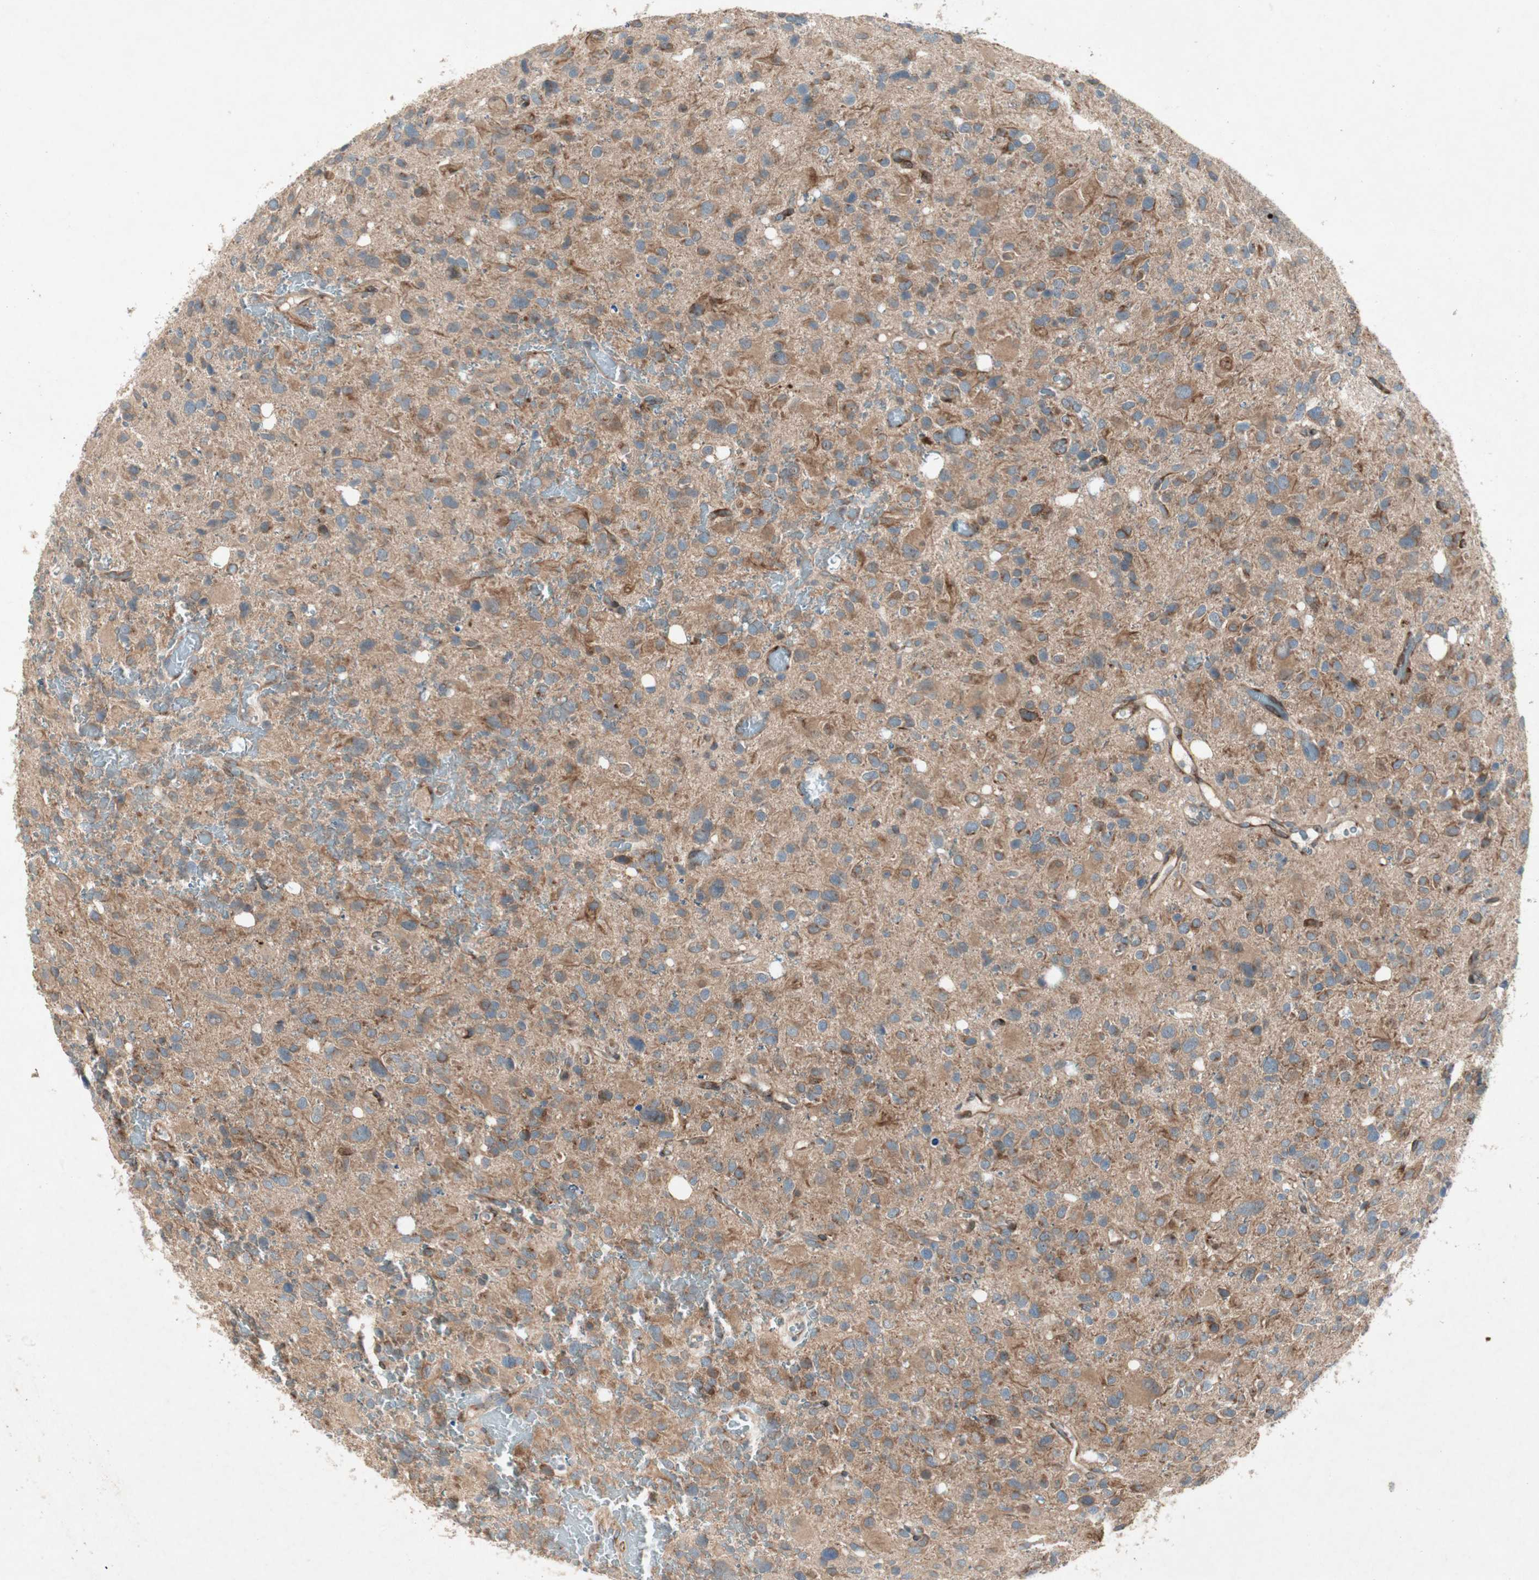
{"staining": {"intensity": "moderate", "quantity": ">75%", "location": "cytoplasmic/membranous"}, "tissue": "glioma", "cell_type": "Tumor cells", "image_type": "cancer", "snomed": [{"axis": "morphology", "description": "Glioma, malignant, High grade"}, {"axis": "topography", "description": "Brain"}], "caption": "Moderate cytoplasmic/membranous positivity is present in about >75% of tumor cells in glioma.", "gene": "APOO", "patient": {"sex": "male", "age": 48}}